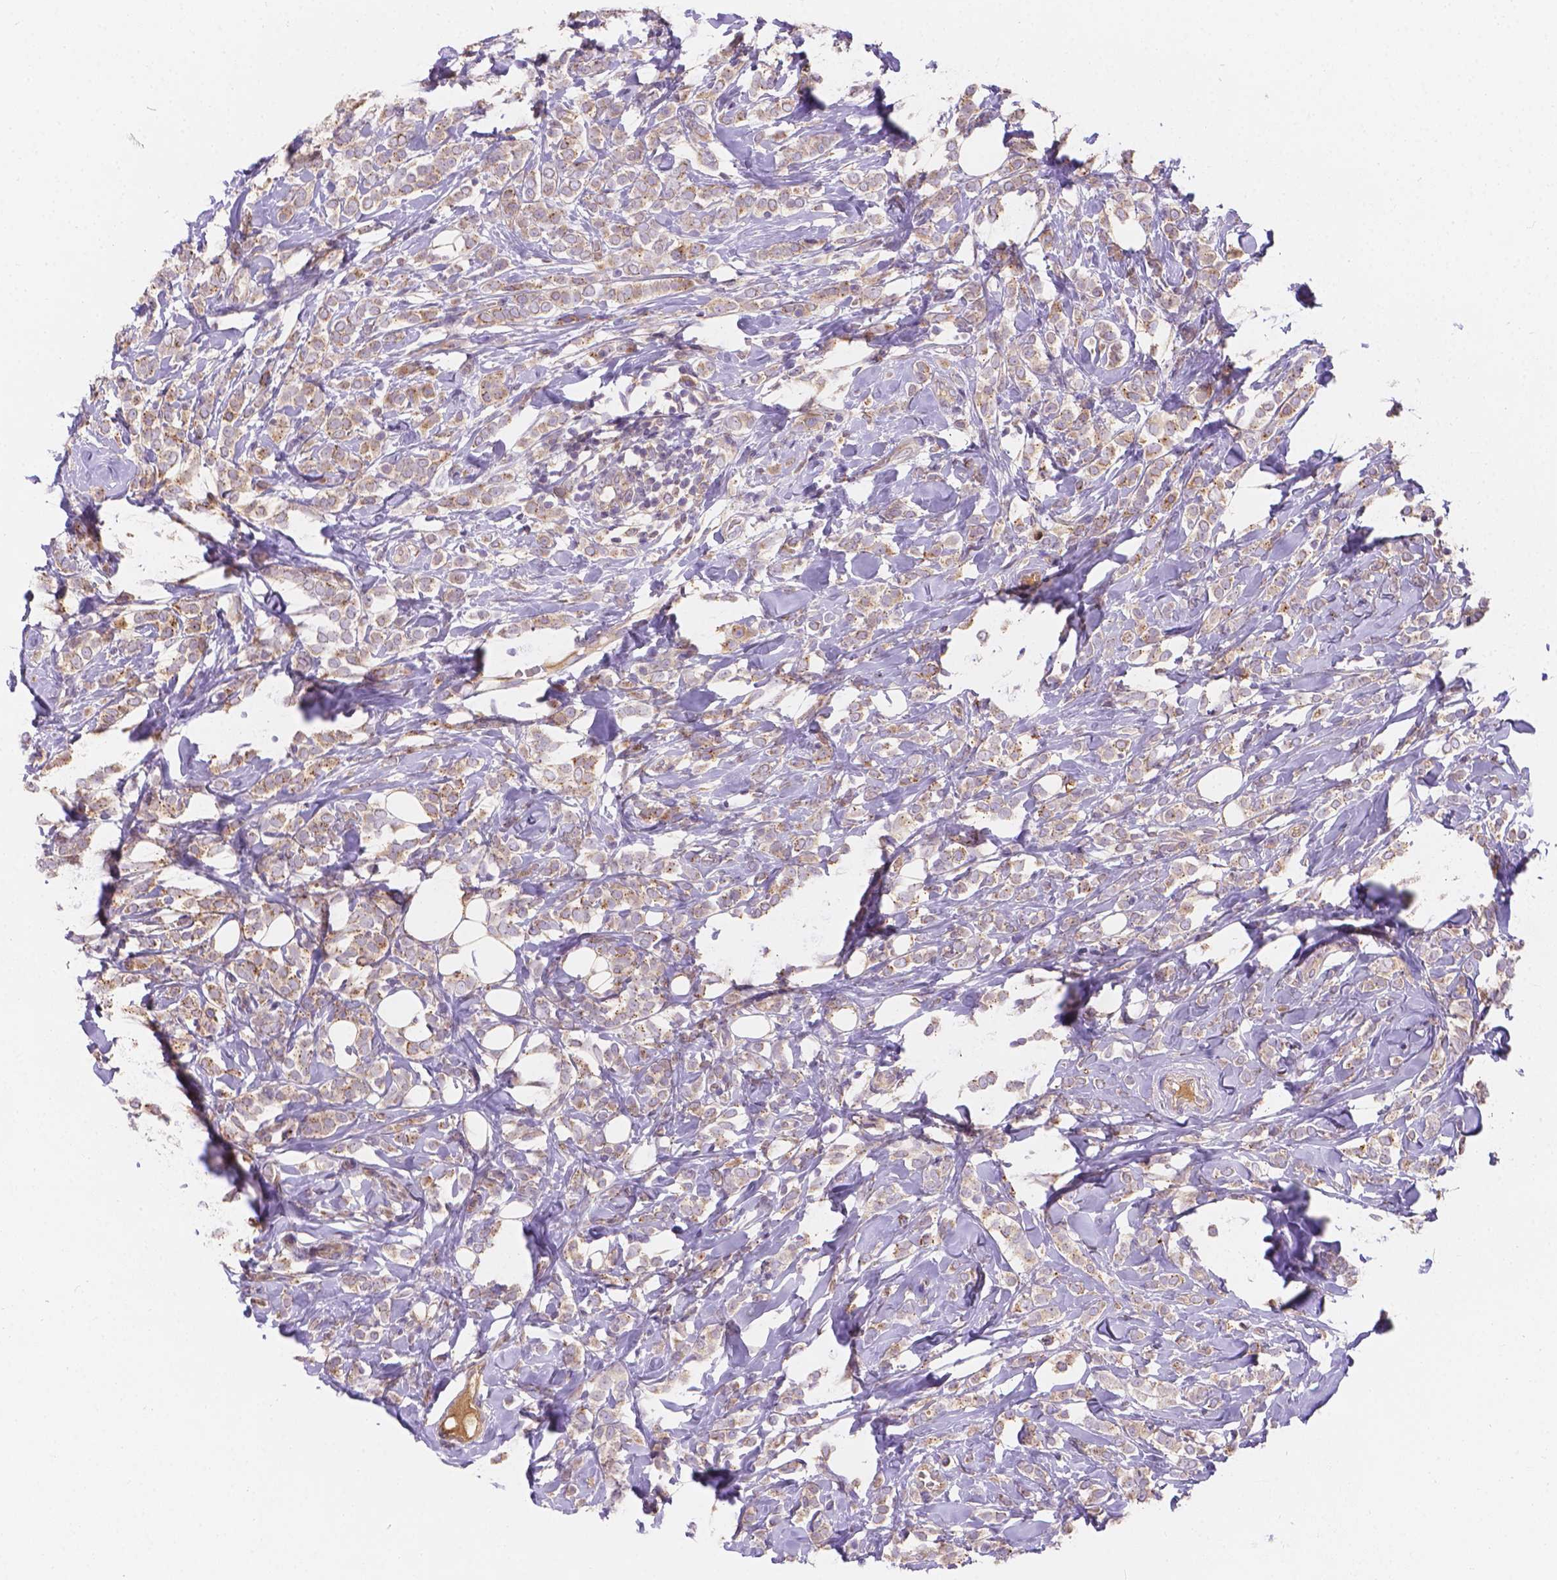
{"staining": {"intensity": "moderate", "quantity": ">75%", "location": "cytoplasmic/membranous"}, "tissue": "breast cancer", "cell_type": "Tumor cells", "image_type": "cancer", "snomed": [{"axis": "morphology", "description": "Lobular carcinoma"}, {"axis": "topography", "description": "Breast"}], "caption": "IHC (DAB) staining of human breast cancer demonstrates moderate cytoplasmic/membranous protein expression in approximately >75% of tumor cells. The protein is stained brown, and the nuclei are stained in blue (DAB (3,3'-diaminobenzidine) IHC with brightfield microscopy, high magnification).", "gene": "CDK10", "patient": {"sex": "female", "age": 49}}